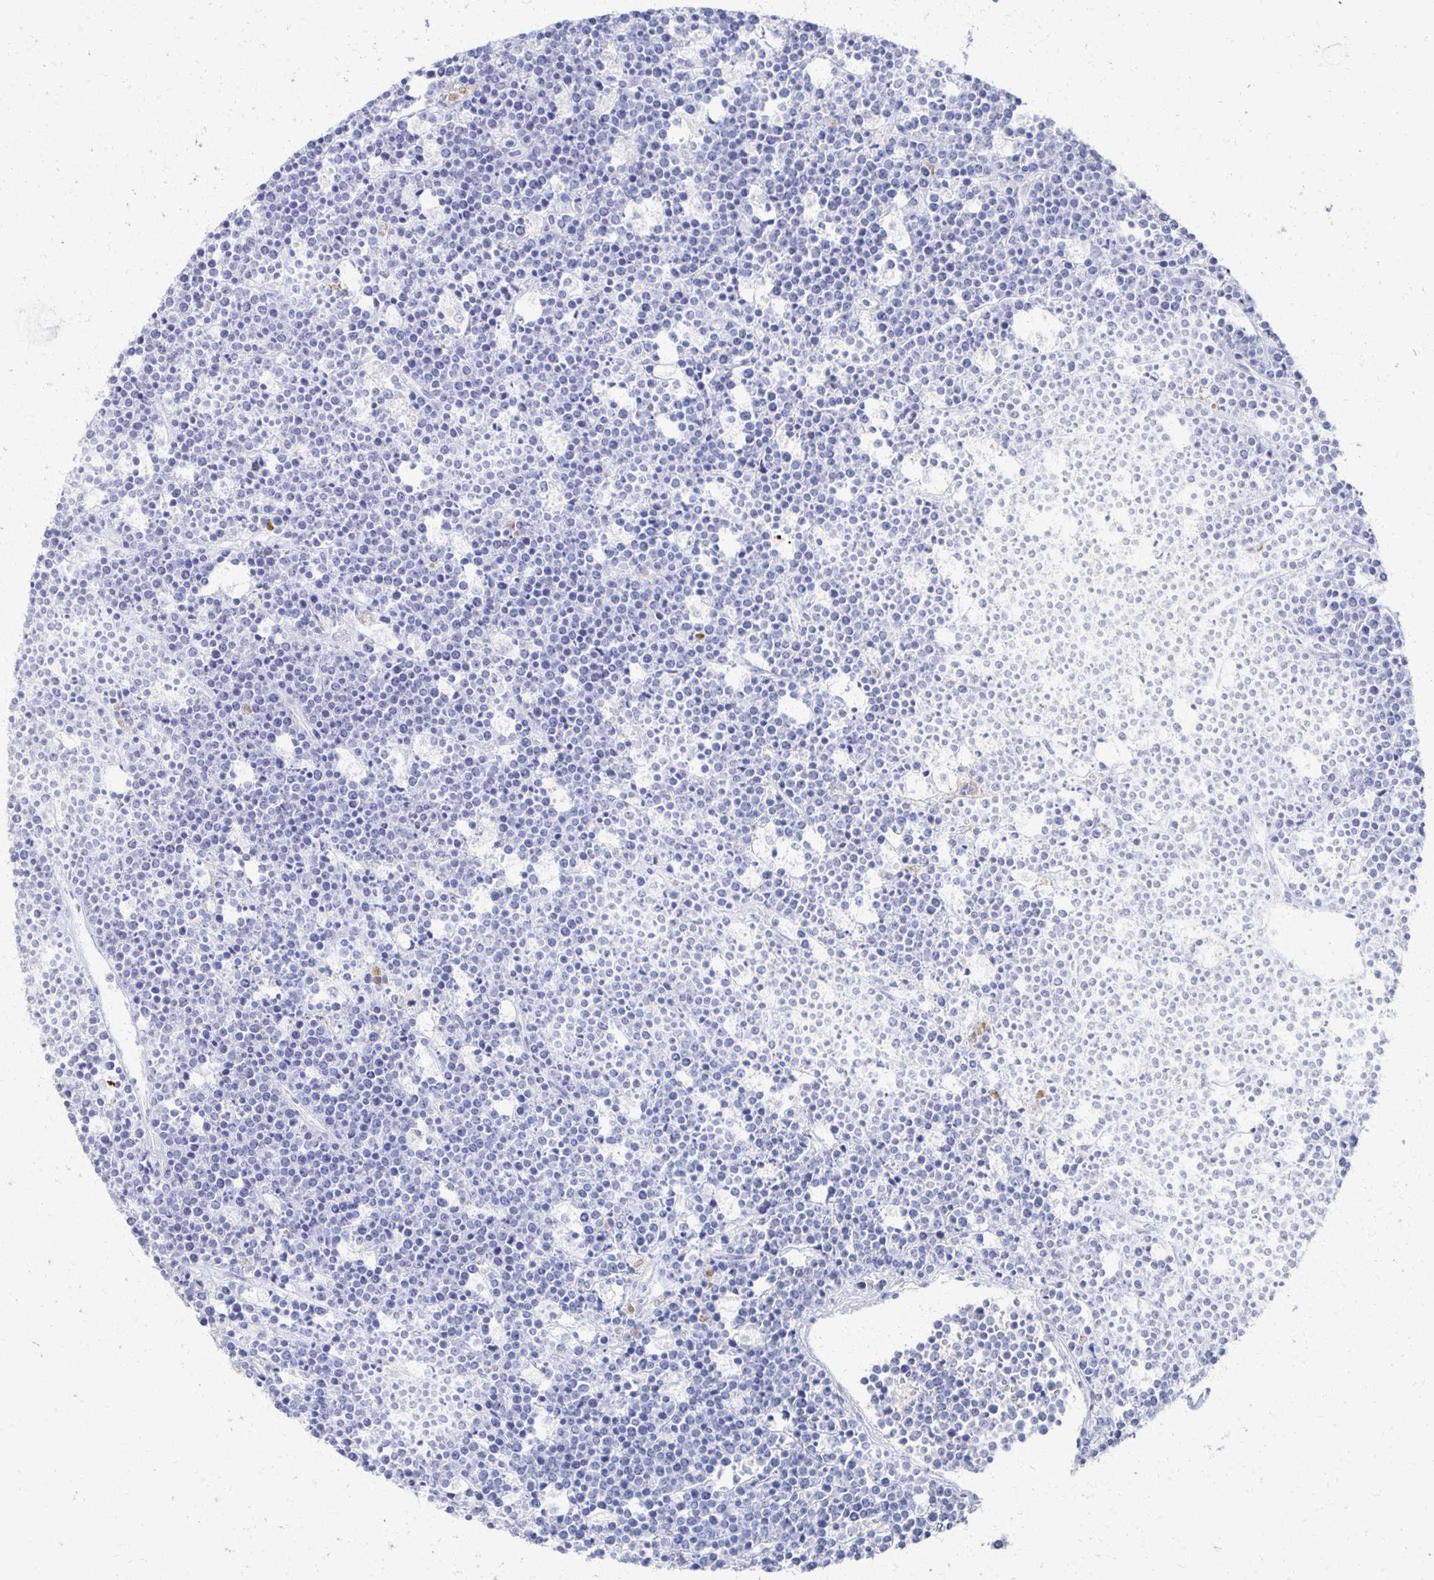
{"staining": {"intensity": "negative", "quantity": "none", "location": "none"}, "tissue": "lymphoma", "cell_type": "Tumor cells", "image_type": "cancer", "snomed": [{"axis": "morphology", "description": "Malignant lymphoma, non-Hodgkin's type, High grade"}, {"axis": "topography", "description": "Ovary"}], "caption": "Immunohistochemistry (IHC) of human high-grade malignant lymphoma, non-Hodgkin's type demonstrates no staining in tumor cells.", "gene": "PRR20A", "patient": {"sex": "female", "age": 56}}